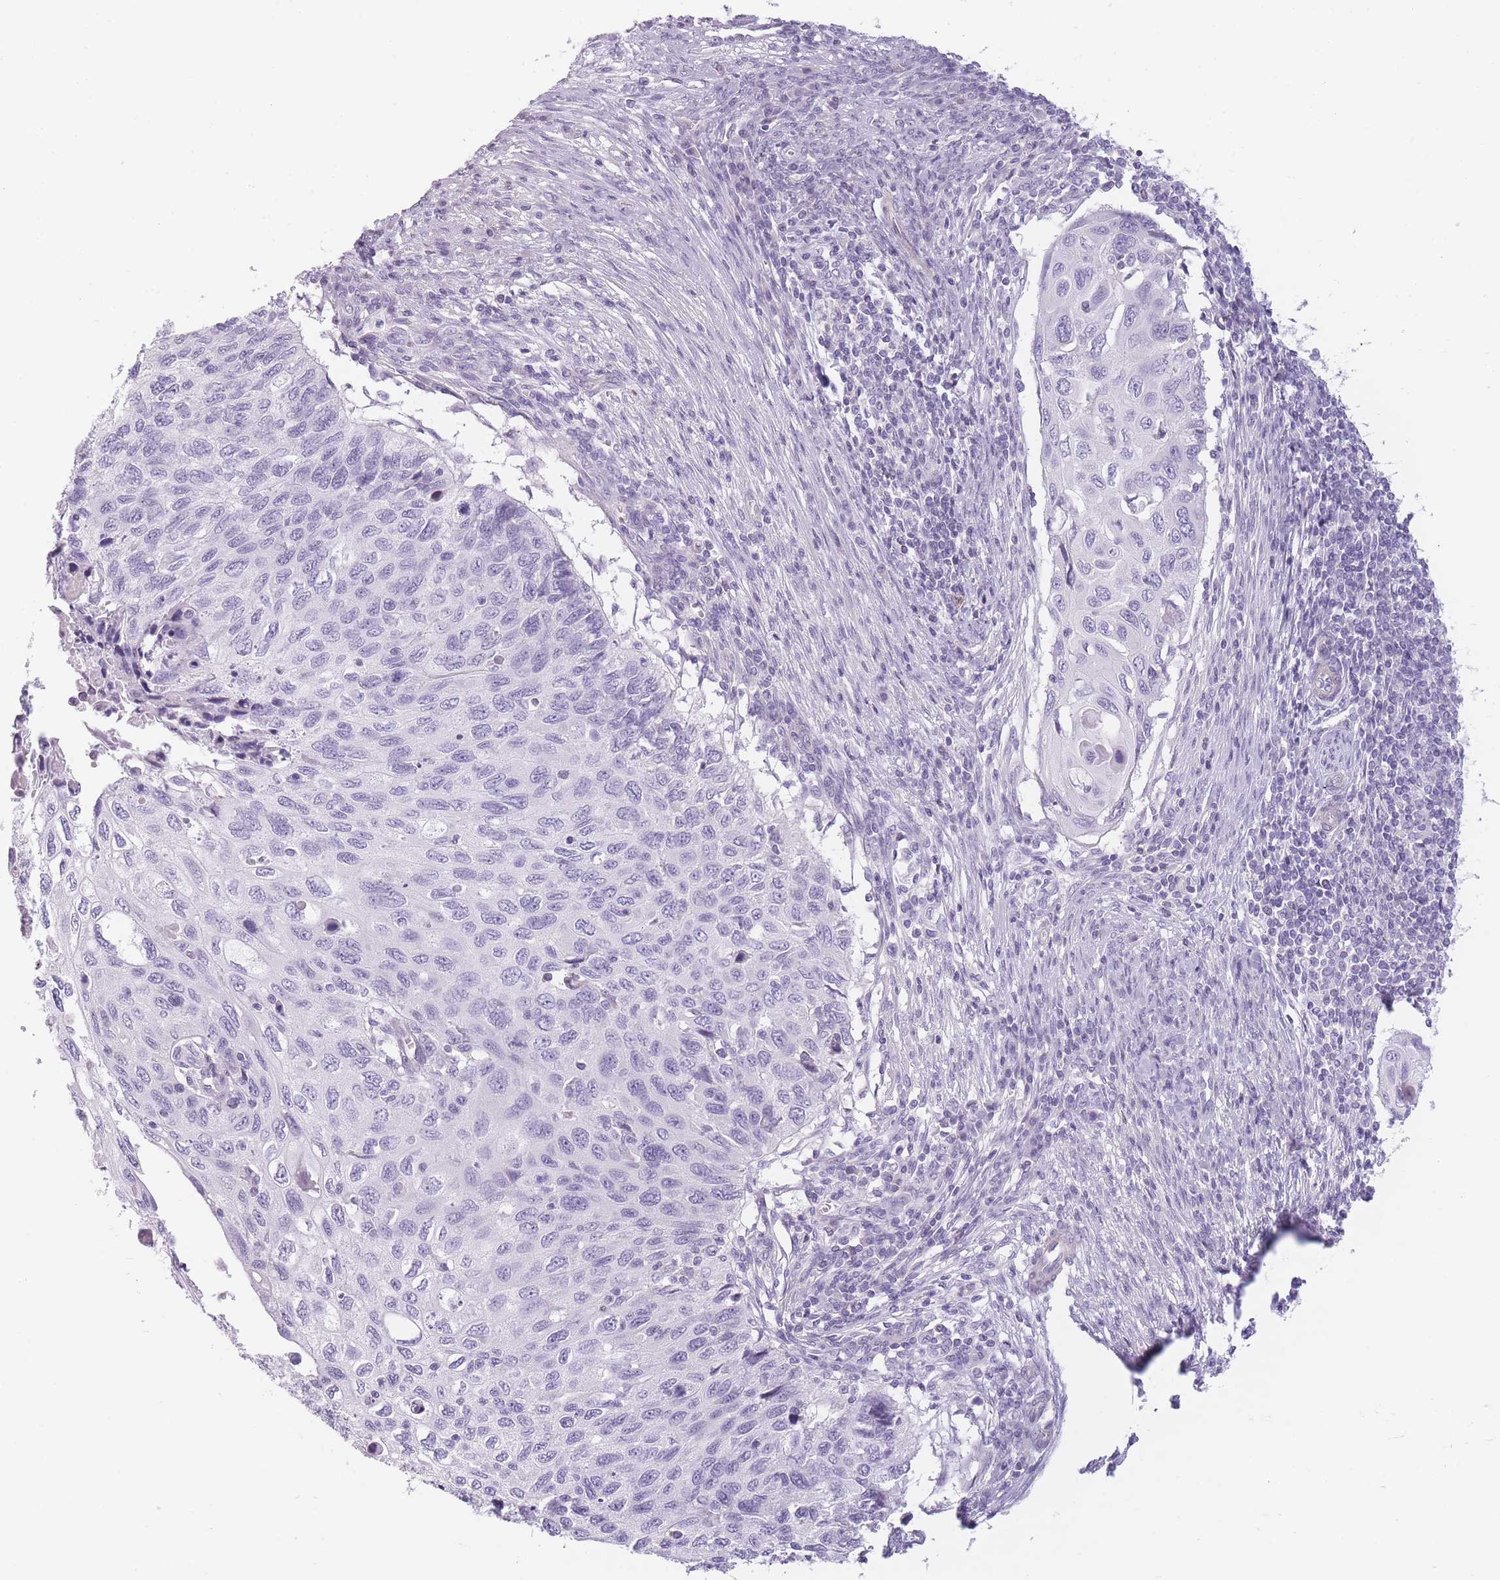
{"staining": {"intensity": "negative", "quantity": "none", "location": "none"}, "tissue": "cervical cancer", "cell_type": "Tumor cells", "image_type": "cancer", "snomed": [{"axis": "morphology", "description": "Squamous cell carcinoma, NOS"}, {"axis": "topography", "description": "Cervix"}], "caption": "A histopathology image of cervical squamous cell carcinoma stained for a protein demonstrates no brown staining in tumor cells. (DAB (3,3'-diaminobenzidine) immunohistochemistry with hematoxylin counter stain).", "gene": "GGT1", "patient": {"sex": "female", "age": 70}}